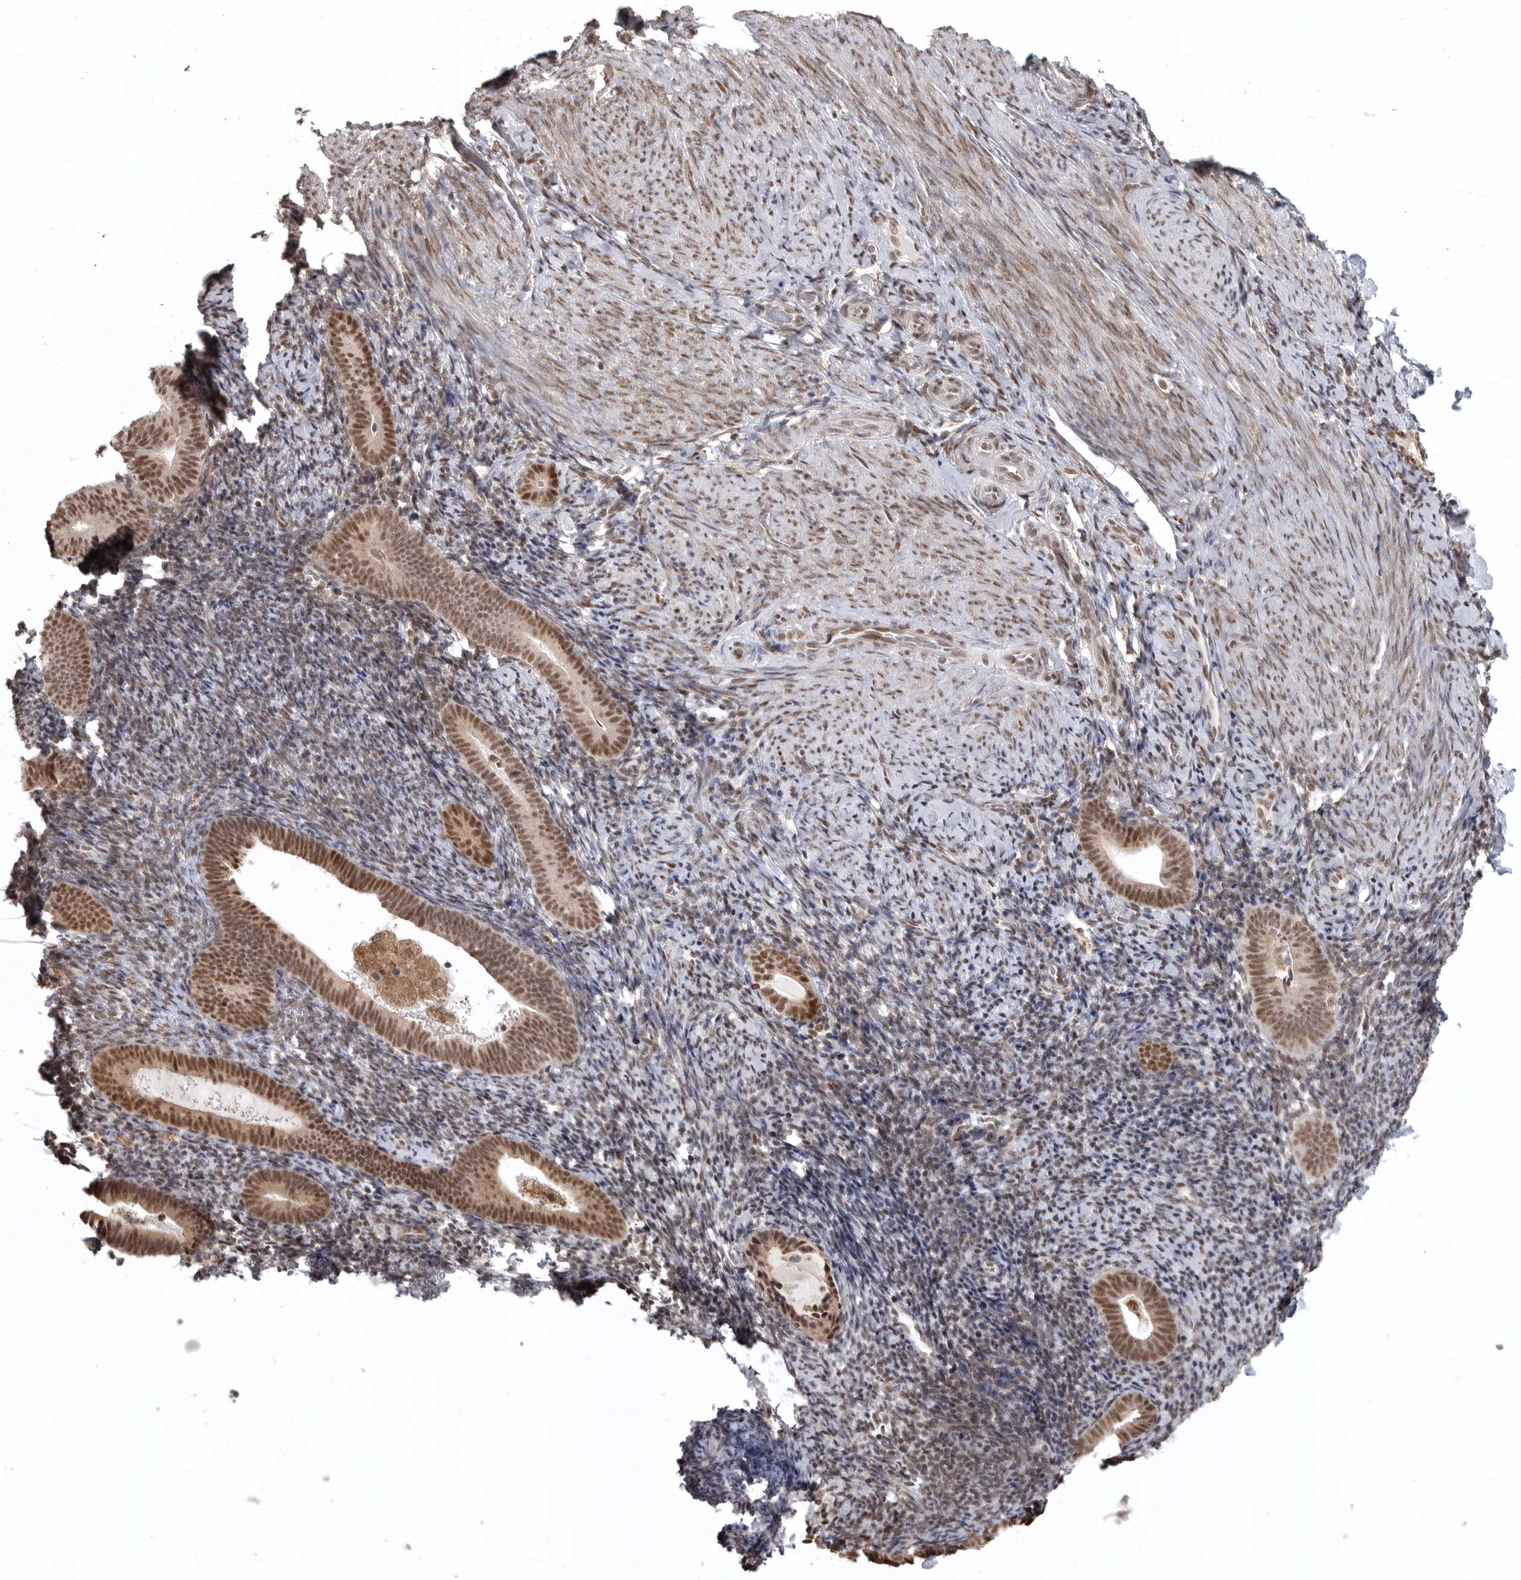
{"staining": {"intensity": "weak", "quantity": "25%-75%", "location": "nuclear"}, "tissue": "endometrium", "cell_type": "Cells in endometrial stroma", "image_type": "normal", "snomed": [{"axis": "morphology", "description": "Normal tissue, NOS"}, {"axis": "topography", "description": "Endometrium"}], "caption": "Immunohistochemical staining of normal endometrium displays low levels of weak nuclear staining in about 25%-75% of cells in endometrial stroma. The staining was performed using DAB, with brown indicating positive protein expression. Nuclei are stained blue with hematoxylin.", "gene": "ISG20L2", "patient": {"sex": "female", "age": 51}}